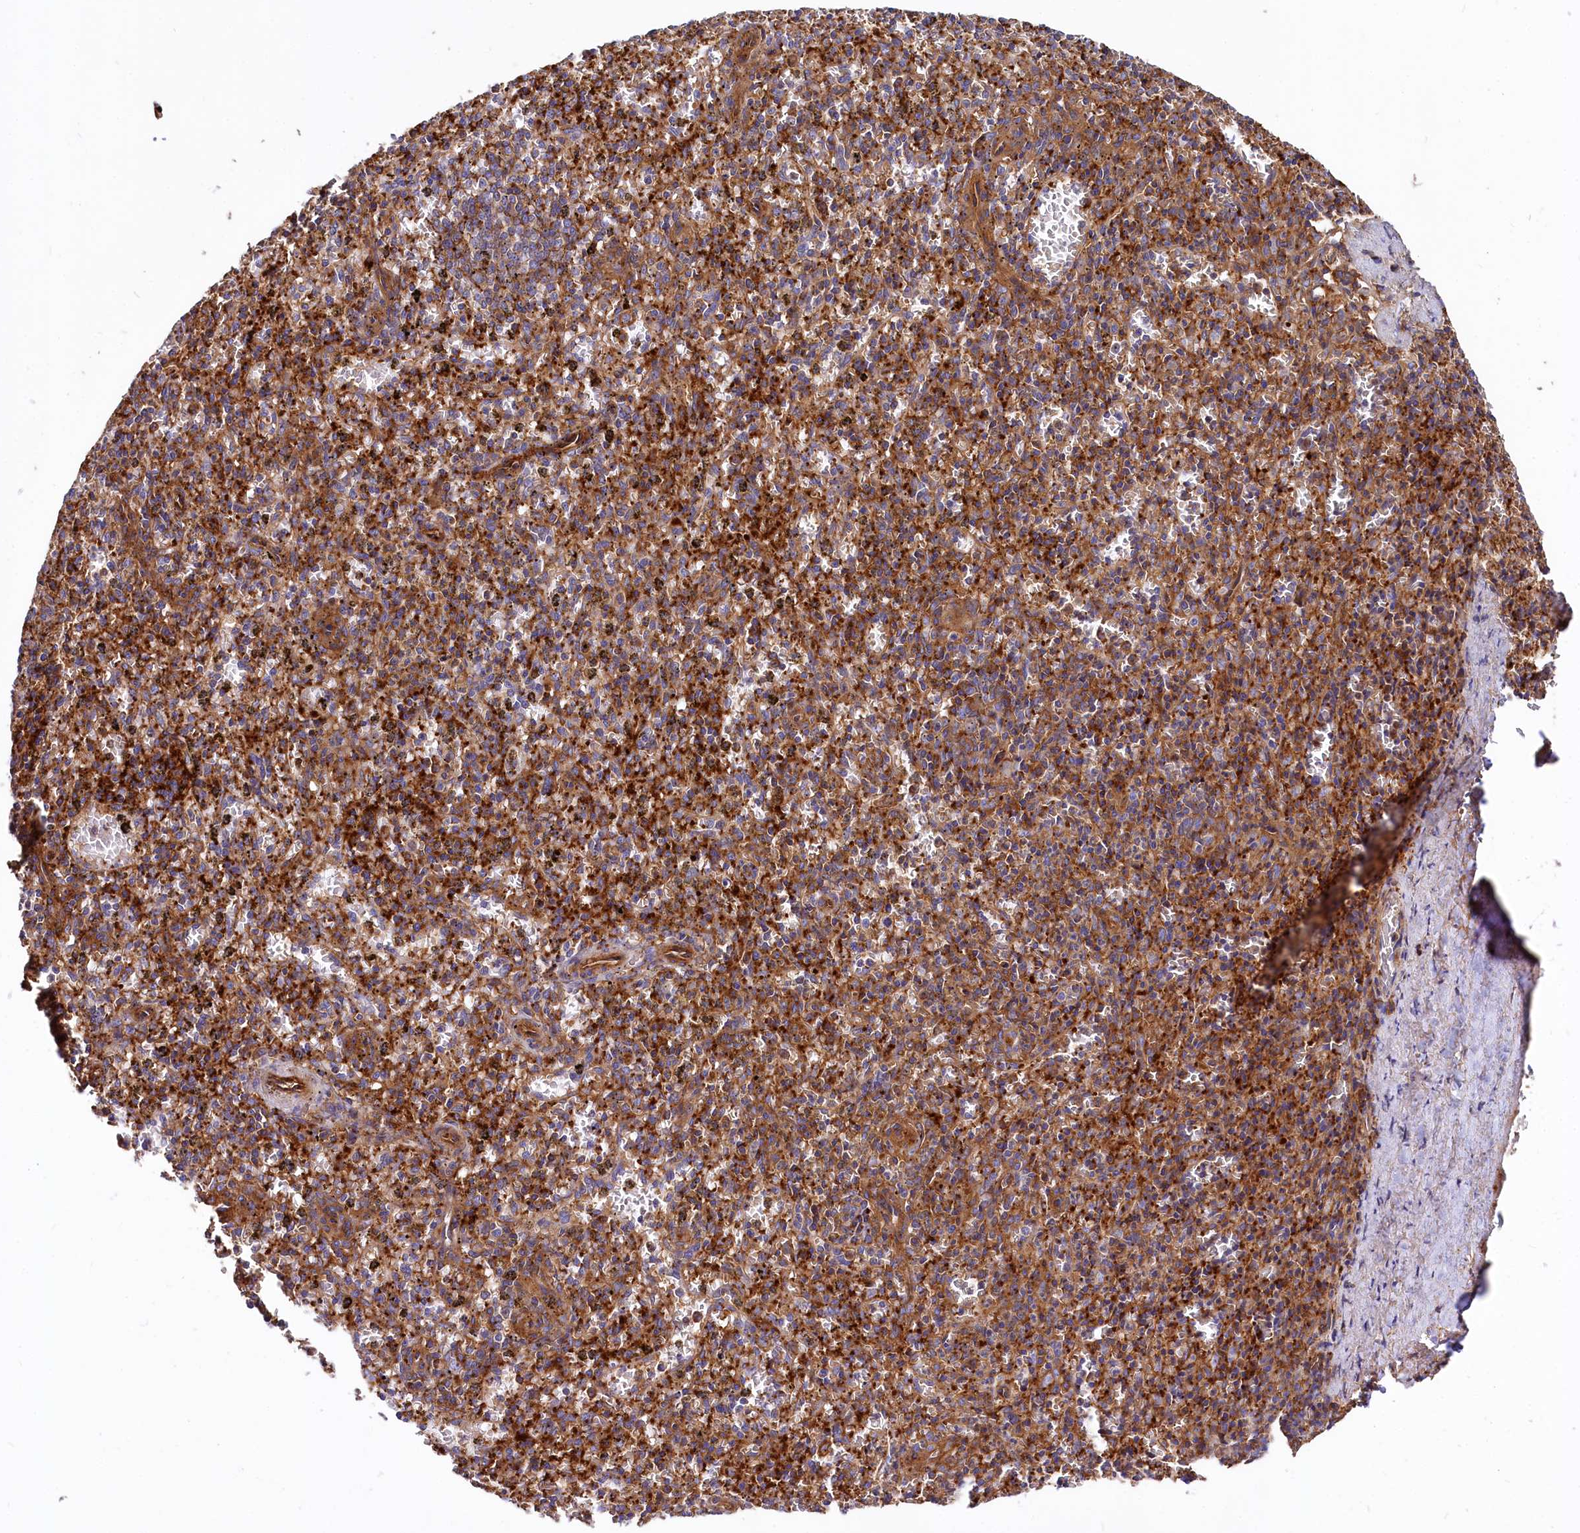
{"staining": {"intensity": "moderate", "quantity": "25%-75%", "location": "cytoplasmic/membranous"}, "tissue": "spleen", "cell_type": "Cells in red pulp", "image_type": "normal", "snomed": [{"axis": "morphology", "description": "Normal tissue, NOS"}, {"axis": "topography", "description": "Spleen"}], "caption": "DAB (3,3'-diaminobenzidine) immunohistochemical staining of normal spleen shows moderate cytoplasmic/membranous protein positivity in approximately 25%-75% of cells in red pulp. (DAB IHC with brightfield microscopy, high magnification).", "gene": "ANO6", "patient": {"sex": "male", "age": 72}}